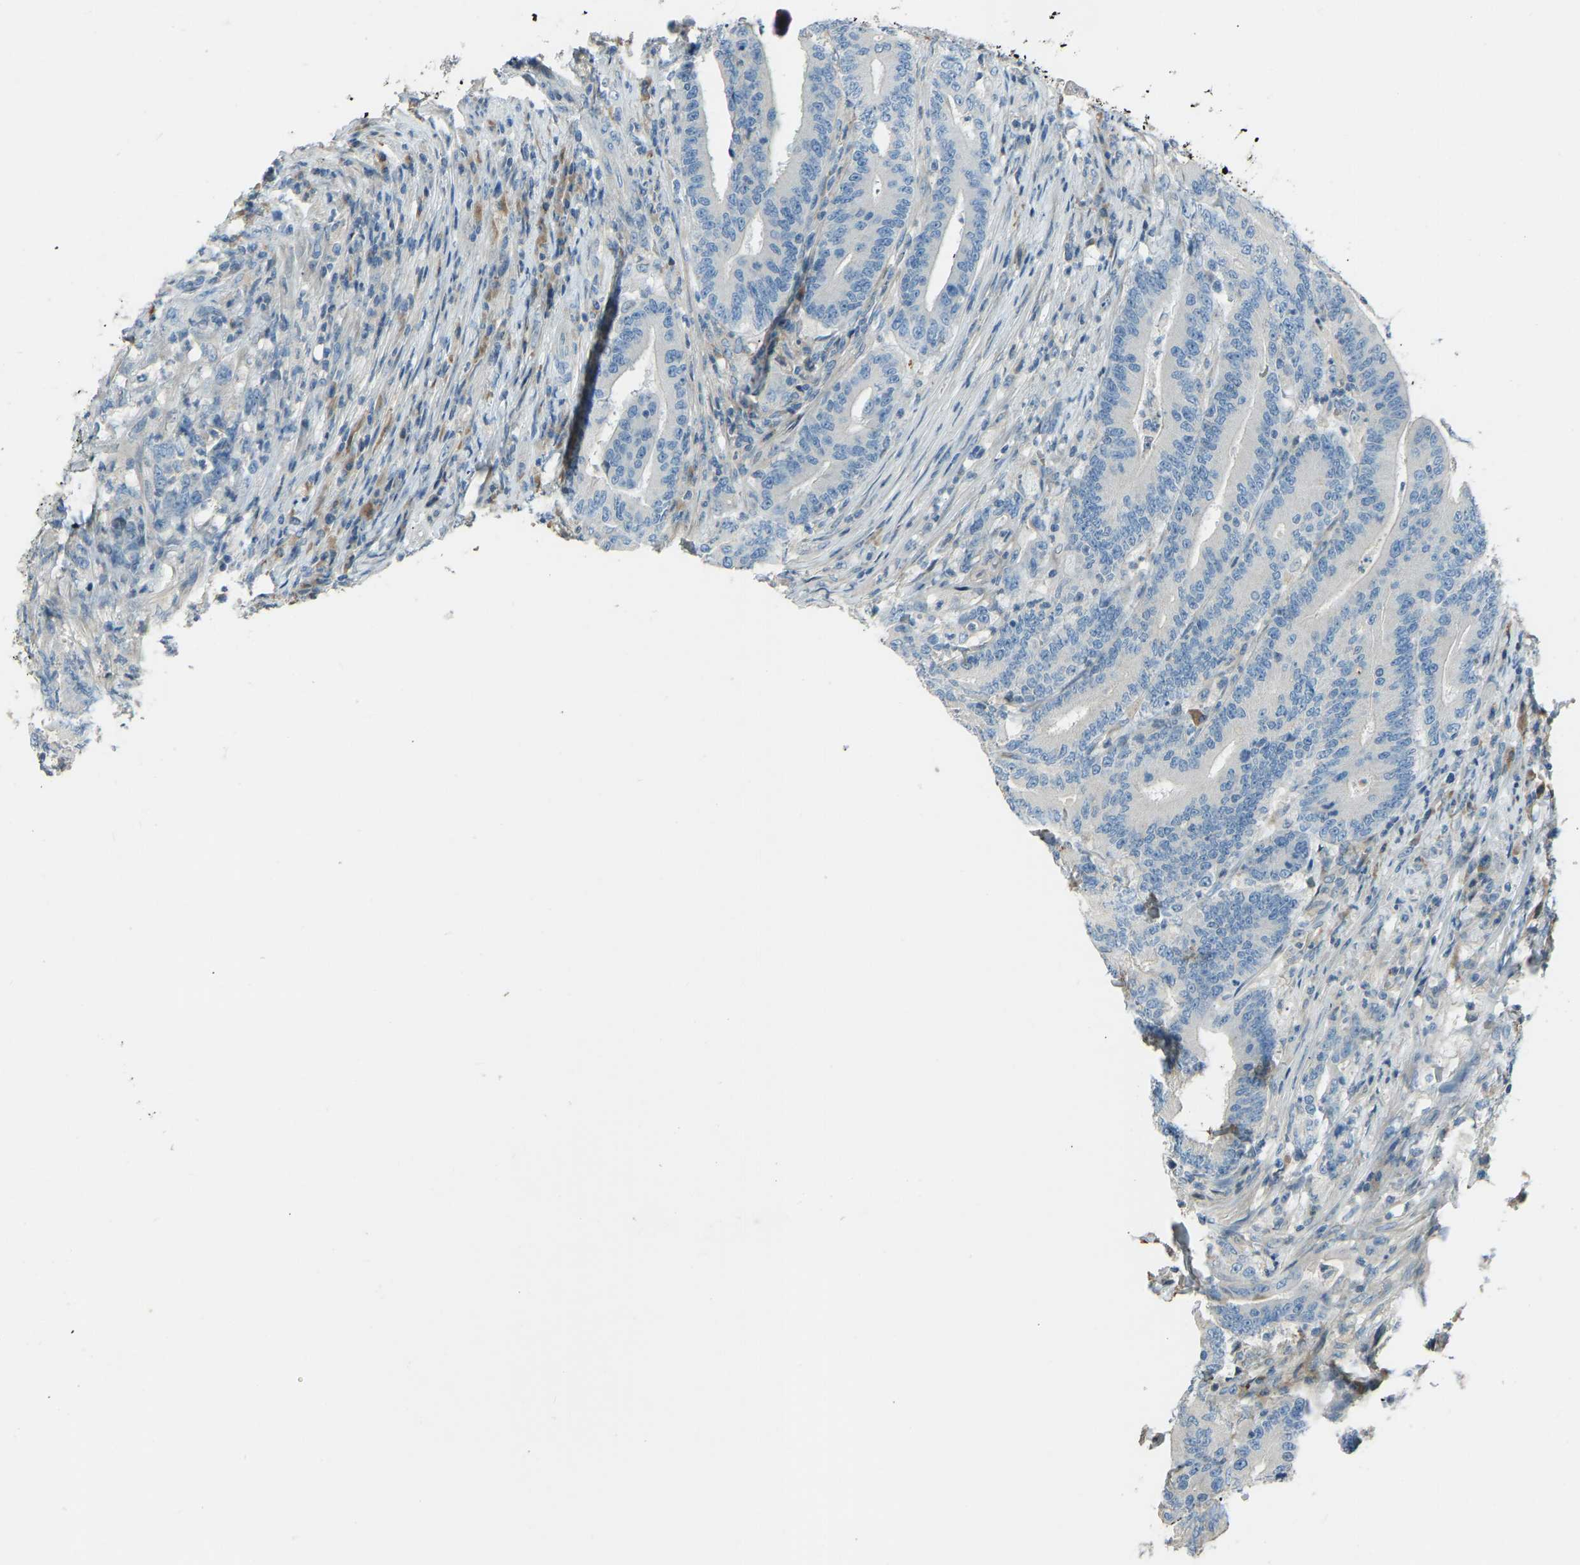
{"staining": {"intensity": "negative", "quantity": "none", "location": "none"}, "tissue": "colorectal cancer", "cell_type": "Tumor cells", "image_type": "cancer", "snomed": [{"axis": "morphology", "description": "Adenocarcinoma, NOS"}, {"axis": "topography", "description": "Colon"}], "caption": "Immunohistochemistry histopathology image of human colorectal cancer (adenocarcinoma) stained for a protein (brown), which reveals no expression in tumor cells.", "gene": "FBLN2", "patient": {"sex": "female", "age": 66}}